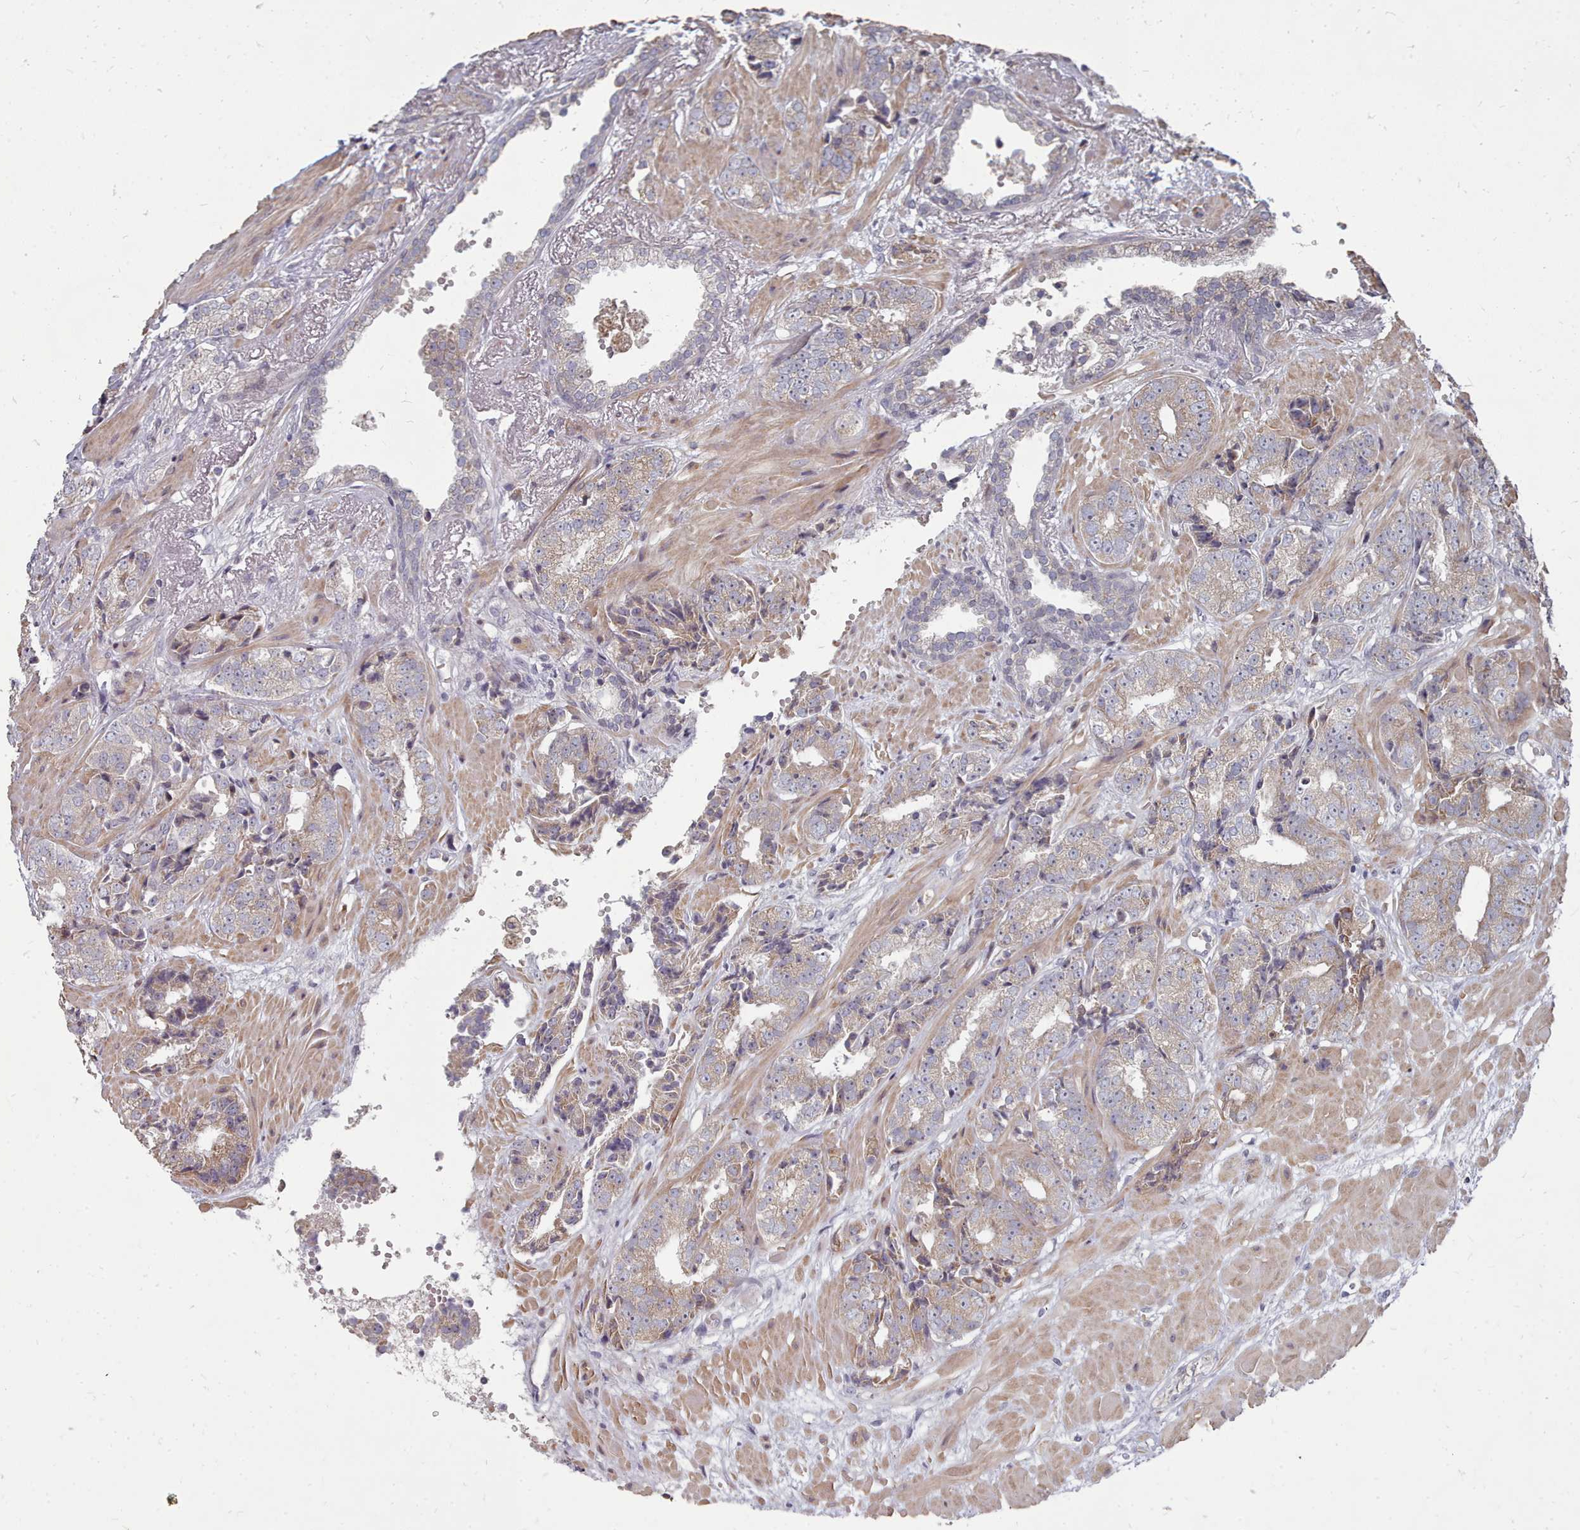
{"staining": {"intensity": "weak", "quantity": ">75%", "location": "cytoplasmic/membranous"}, "tissue": "prostate cancer", "cell_type": "Tumor cells", "image_type": "cancer", "snomed": [{"axis": "morphology", "description": "Adenocarcinoma, High grade"}, {"axis": "topography", "description": "Prostate"}], "caption": "Immunohistochemistry (IHC) (DAB) staining of human prostate cancer (high-grade adenocarcinoma) displays weak cytoplasmic/membranous protein positivity in approximately >75% of tumor cells. (DAB IHC, brown staining for protein, blue staining for nuclei).", "gene": "ACKR3", "patient": {"sex": "male", "age": 71}}